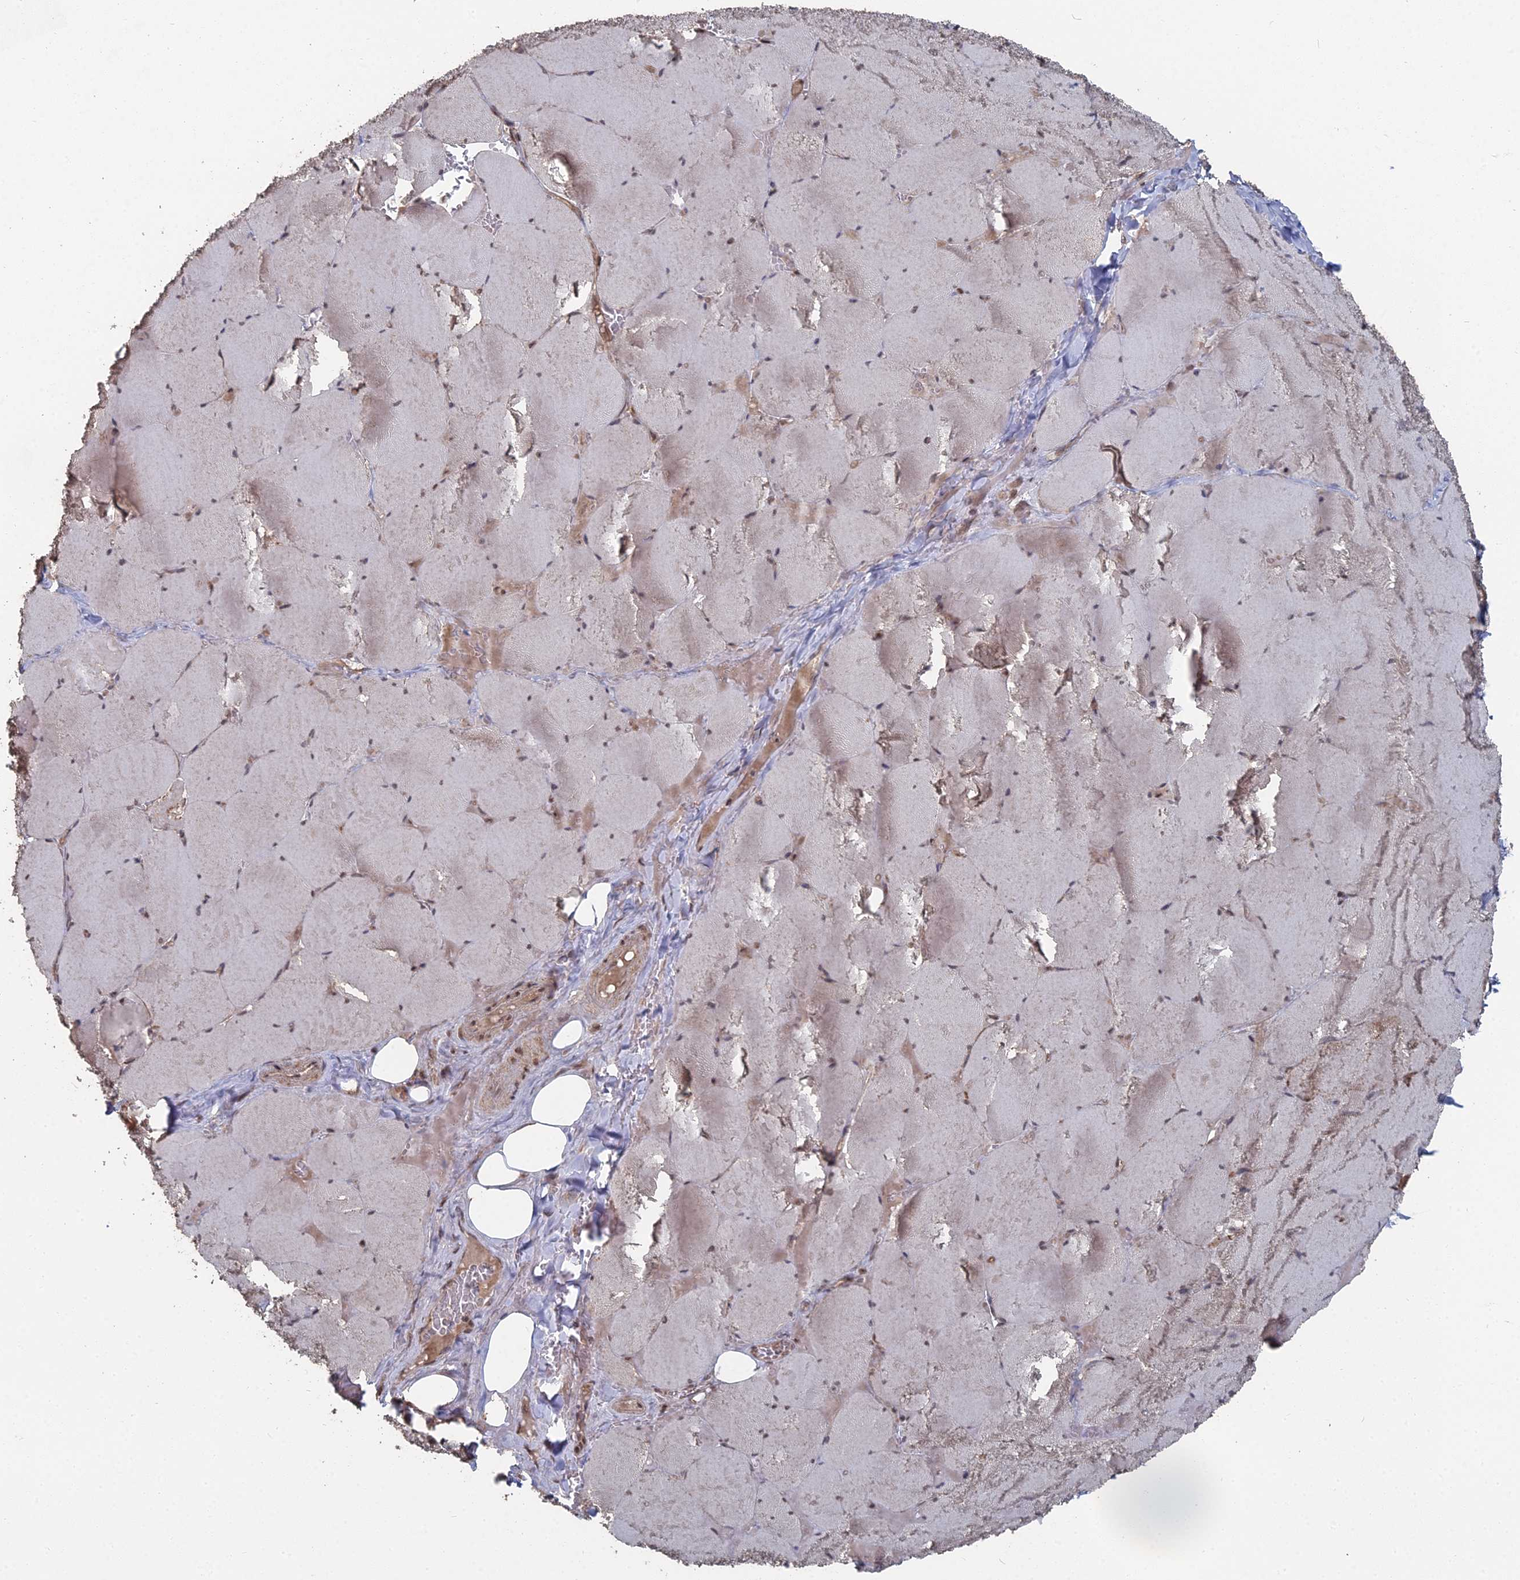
{"staining": {"intensity": "moderate", "quantity": "<25%", "location": "cytoplasmic/membranous"}, "tissue": "skeletal muscle", "cell_type": "Myocytes", "image_type": "normal", "snomed": [{"axis": "morphology", "description": "Normal tissue, NOS"}, {"axis": "topography", "description": "Skeletal muscle"}, {"axis": "topography", "description": "Head-Neck"}], "caption": "An image showing moderate cytoplasmic/membranous staining in about <25% of myocytes in benign skeletal muscle, as visualized by brown immunohistochemical staining.", "gene": "CCNP", "patient": {"sex": "male", "age": 66}}